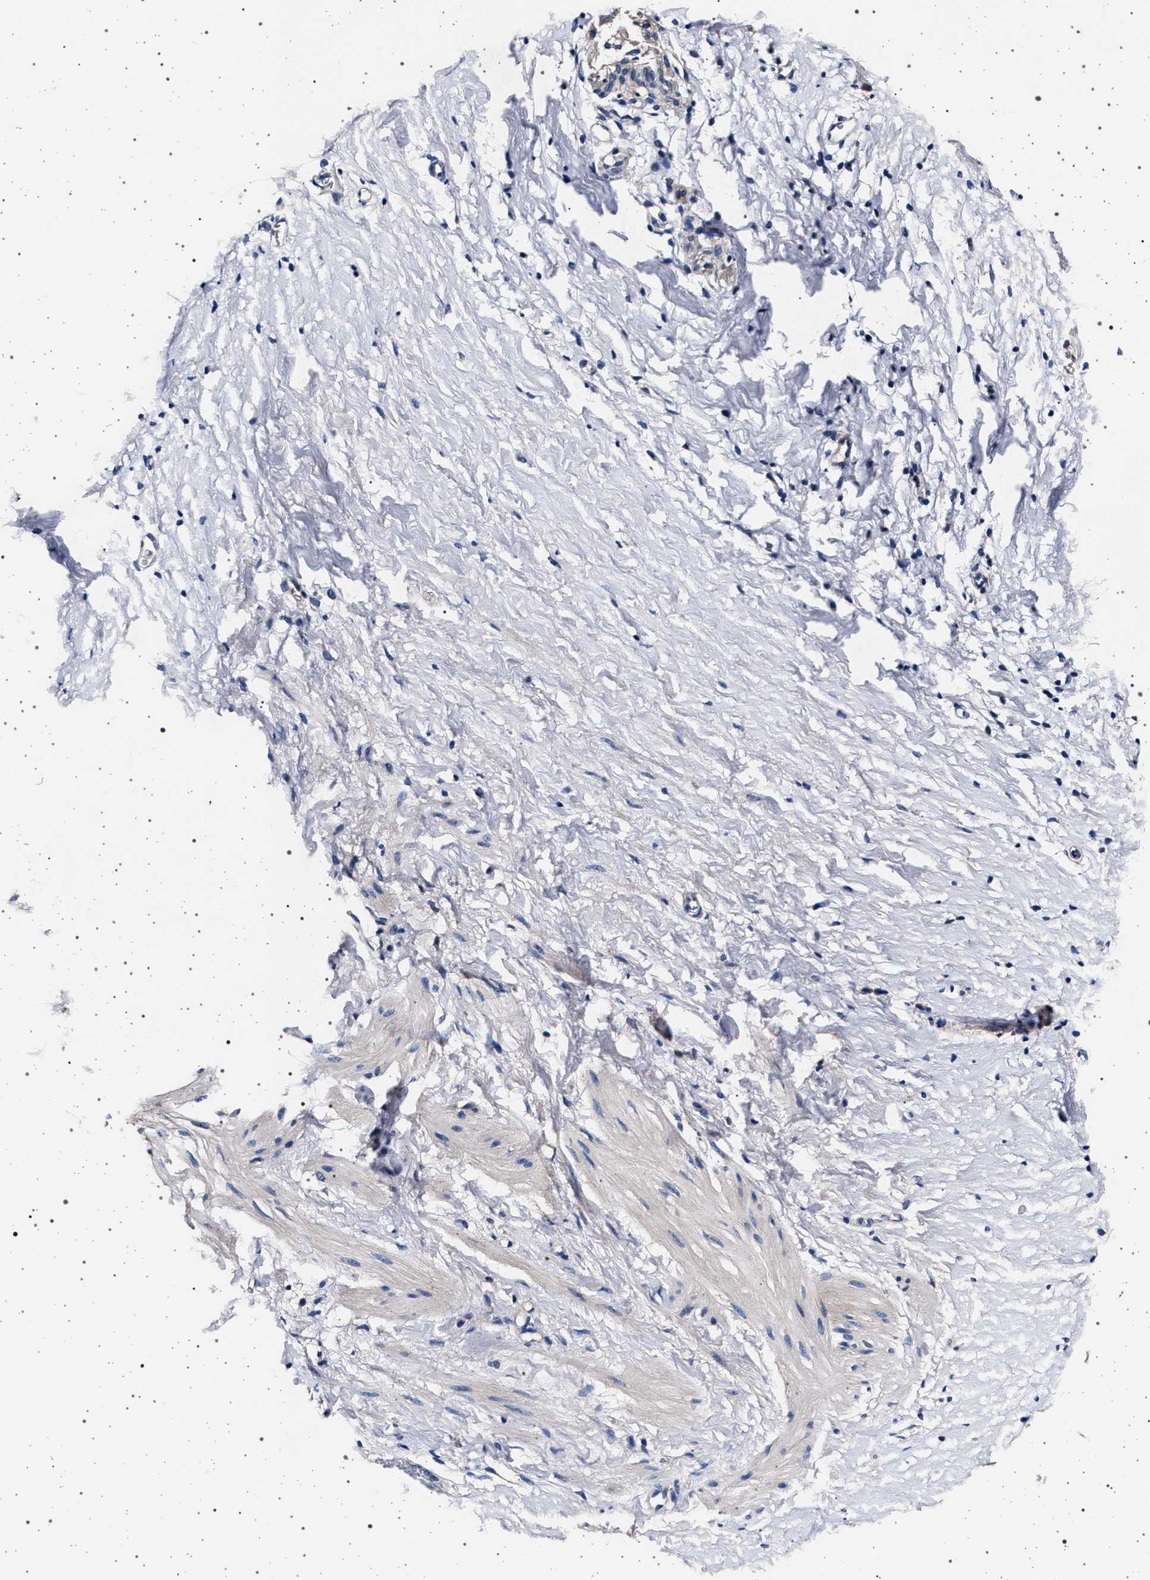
{"staining": {"intensity": "negative", "quantity": "none", "location": "none"}, "tissue": "smooth muscle", "cell_type": "Smooth muscle cells", "image_type": "normal", "snomed": [{"axis": "morphology", "description": "Normal tissue, NOS"}, {"axis": "topography", "description": "Smooth muscle"}], "caption": "The immunohistochemistry (IHC) image has no significant positivity in smooth muscle cells of smooth muscle. (DAB (3,3'-diaminobenzidine) immunohistochemistry visualized using brightfield microscopy, high magnification).", "gene": "MAP3K2", "patient": {"sex": "male", "age": 16}}